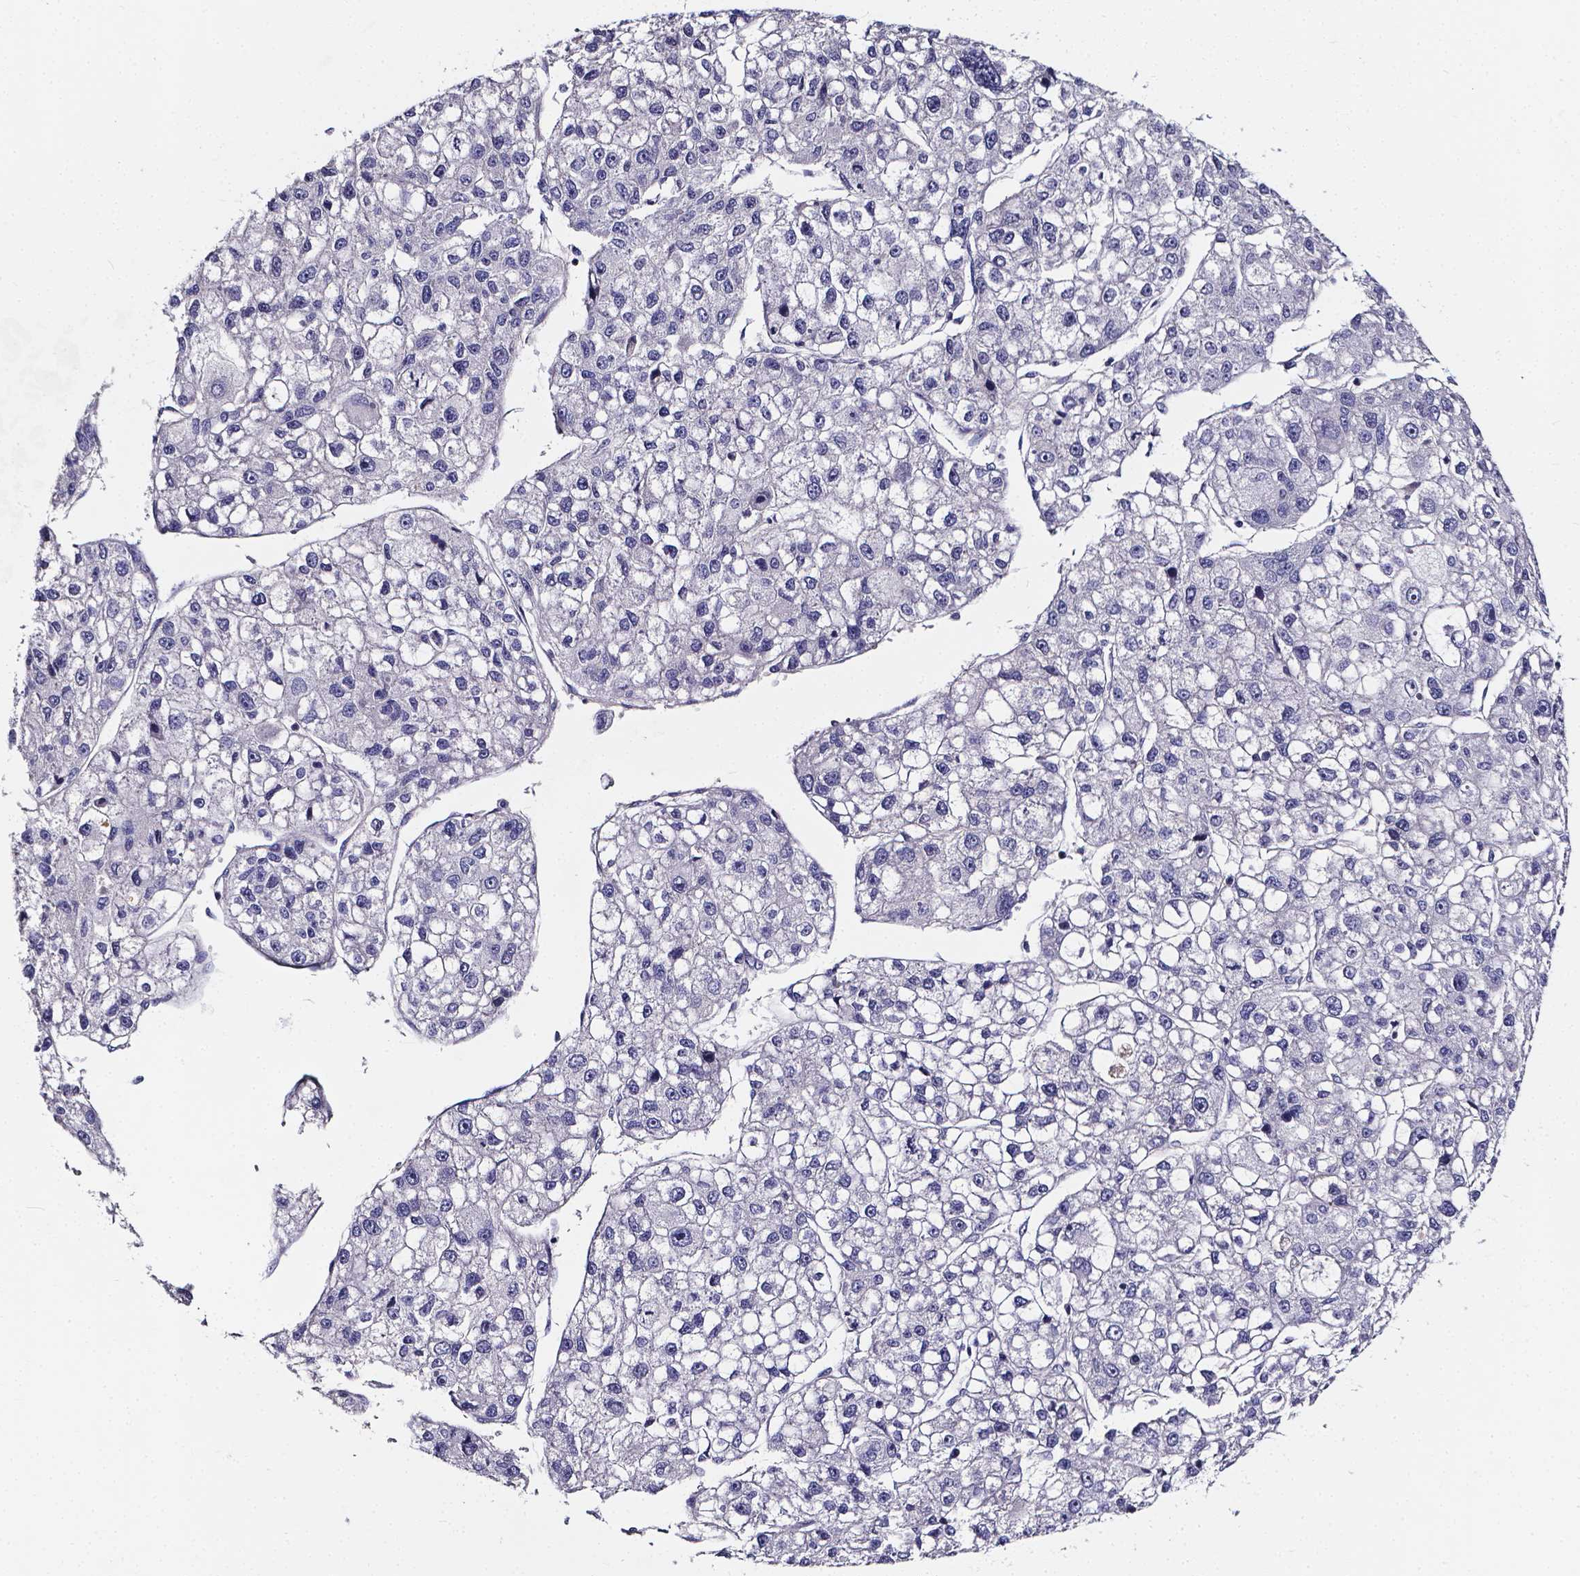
{"staining": {"intensity": "negative", "quantity": "none", "location": "none"}, "tissue": "liver cancer", "cell_type": "Tumor cells", "image_type": "cancer", "snomed": [{"axis": "morphology", "description": "Carcinoma, Hepatocellular, NOS"}, {"axis": "topography", "description": "Liver"}], "caption": "Protein analysis of liver cancer (hepatocellular carcinoma) shows no significant positivity in tumor cells.", "gene": "CACNG8", "patient": {"sex": "male", "age": 56}}